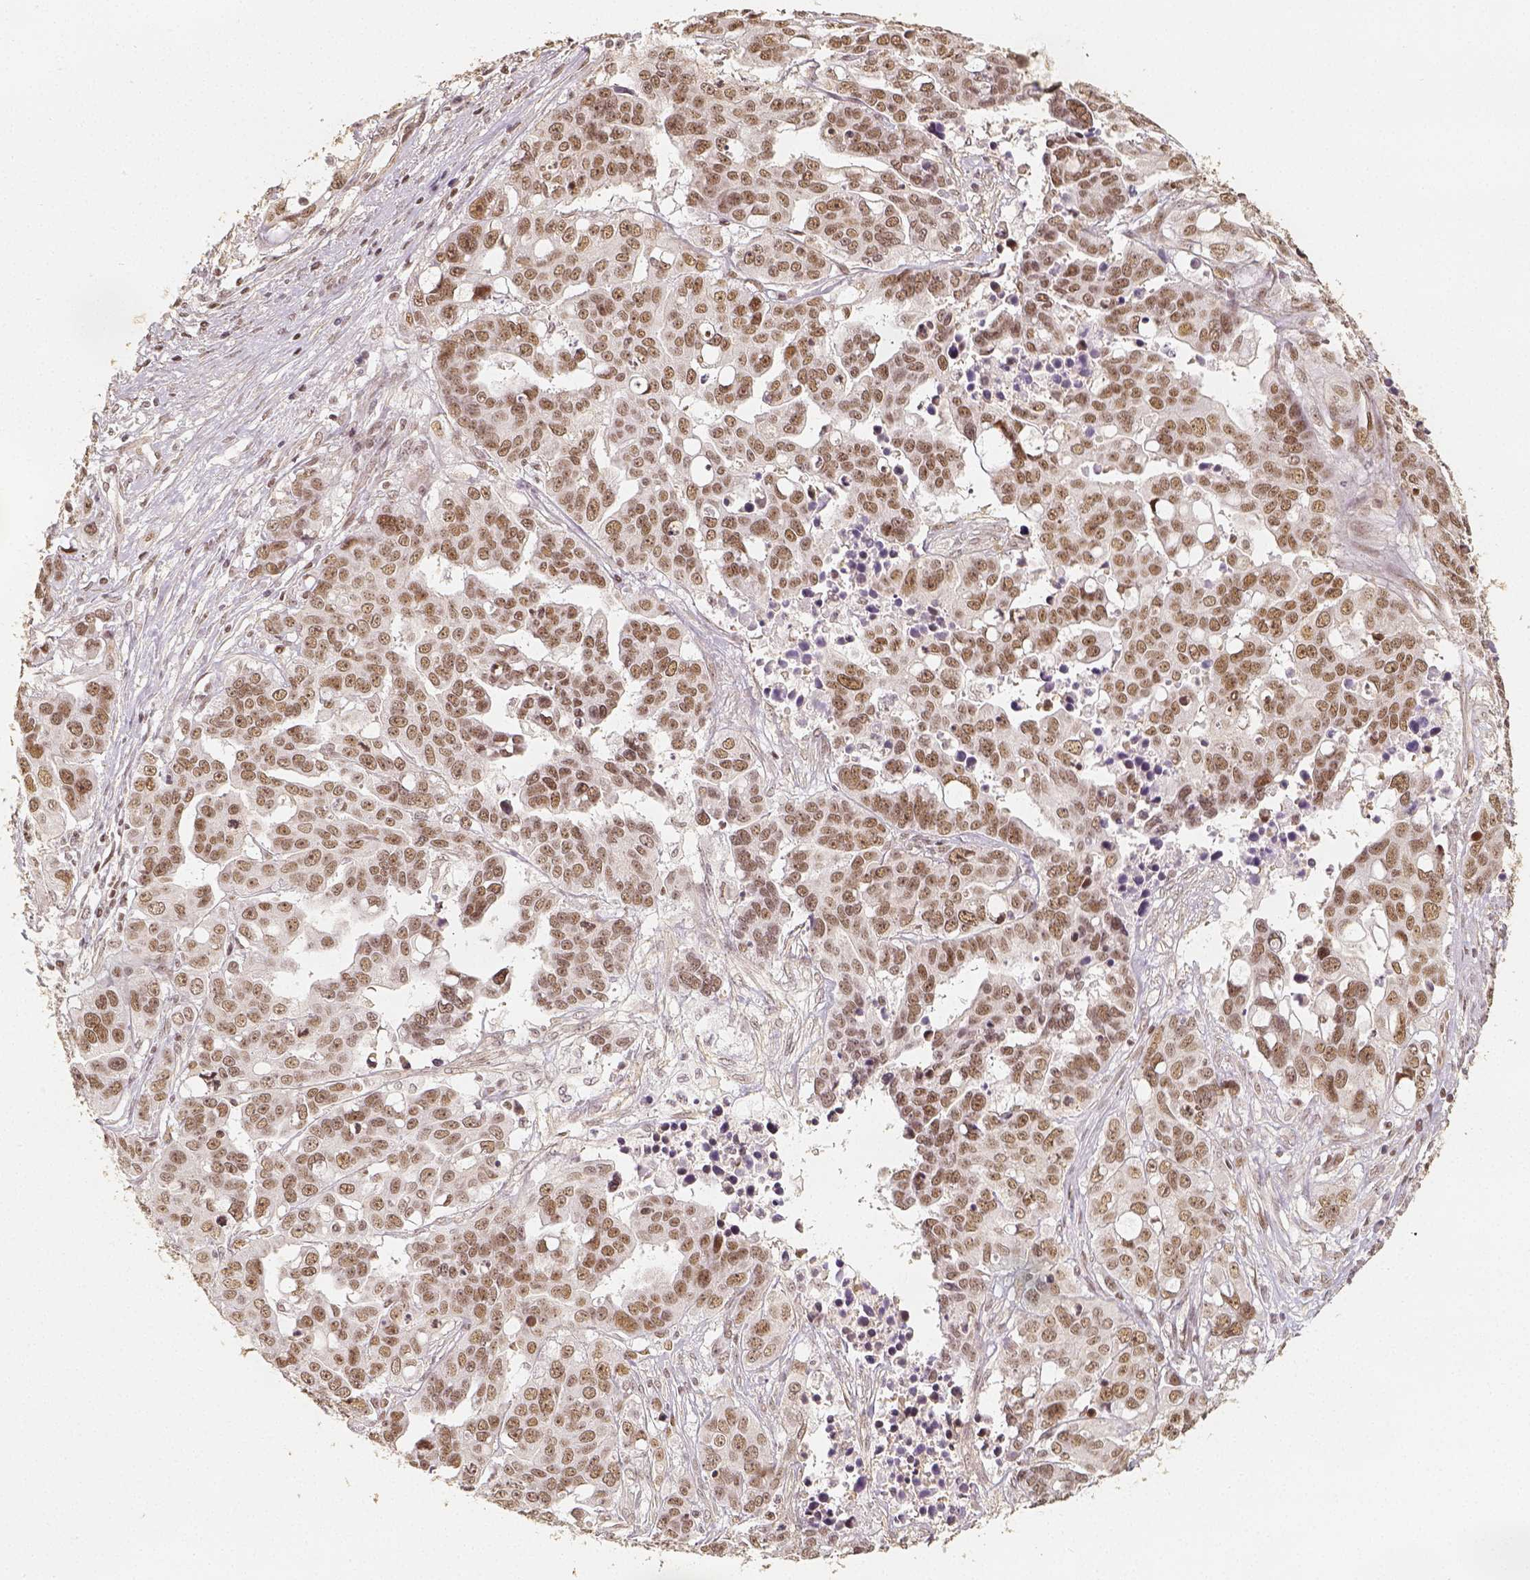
{"staining": {"intensity": "moderate", "quantity": ">75%", "location": "nuclear"}, "tissue": "ovarian cancer", "cell_type": "Tumor cells", "image_type": "cancer", "snomed": [{"axis": "morphology", "description": "Carcinoma, endometroid"}, {"axis": "topography", "description": "Ovary"}], "caption": "Immunohistochemistry (IHC) histopathology image of ovarian endometroid carcinoma stained for a protein (brown), which displays medium levels of moderate nuclear positivity in about >75% of tumor cells.", "gene": "HDAC1", "patient": {"sex": "female", "age": 78}}